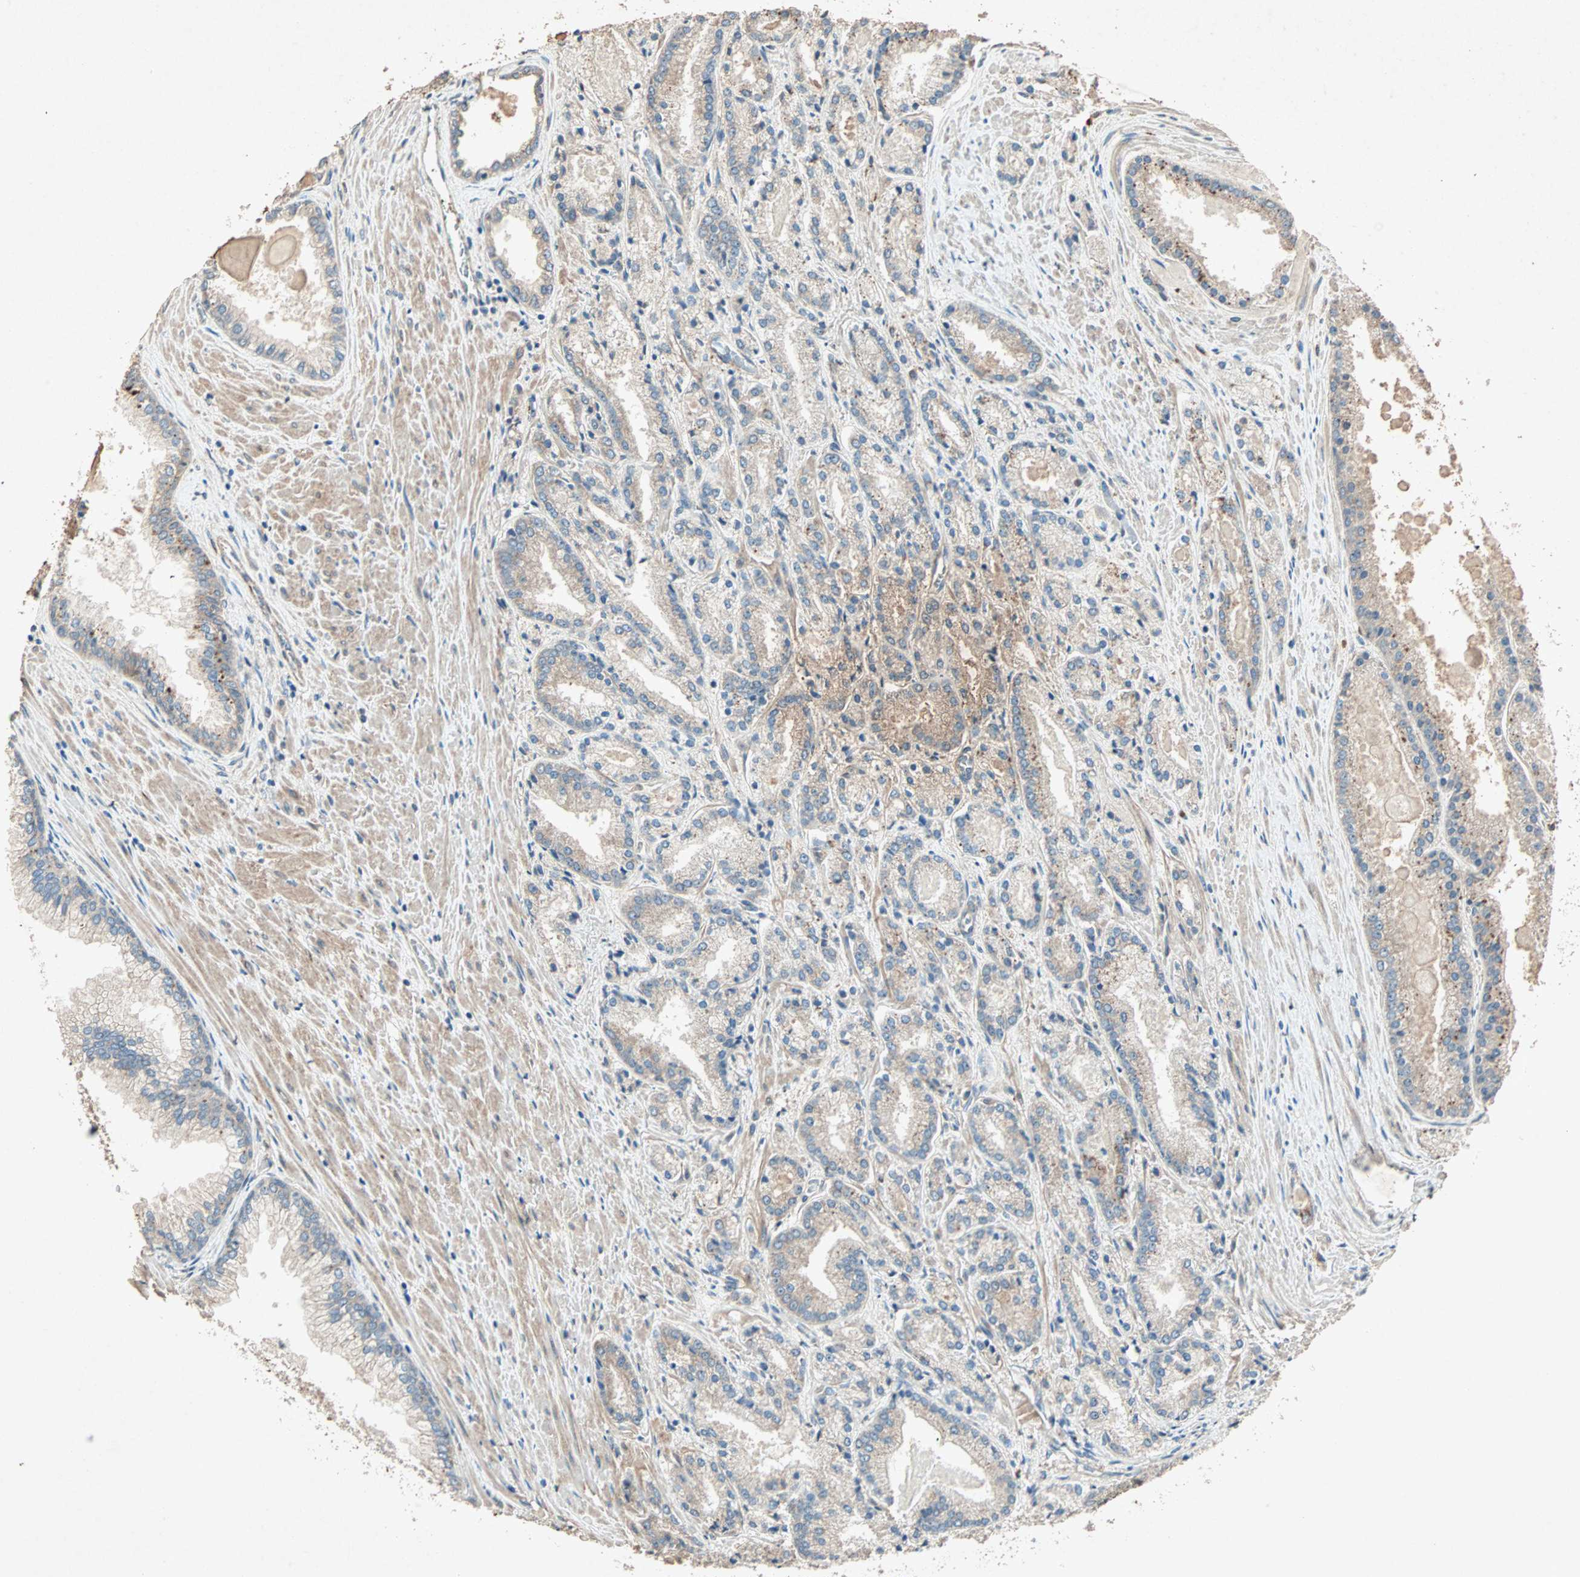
{"staining": {"intensity": "weak", "quantity": "<25%", "location": "cytoplasmic/membranous"}, "tissue": "prostate cancer", "cell_type": "Tumor cells", "image_type": "cancer", "snomed": [{"axis": "morphology", "description": "Adenocarcinoma, Low grade"}, {"axis": "topography", "description": "Prostate"}], "caption": "A photomicrograph of human prostate cancer (adenocarcinoma (low-grade)) is negative for staining in tumor cells. The staining is performed using DAB (3,3'-diaminobenzidine) brown chromogen with nuclei counter-stained in using hematoxylin.", "gene": "SDSL", "patient": {"sex": "male", "age": 59}}